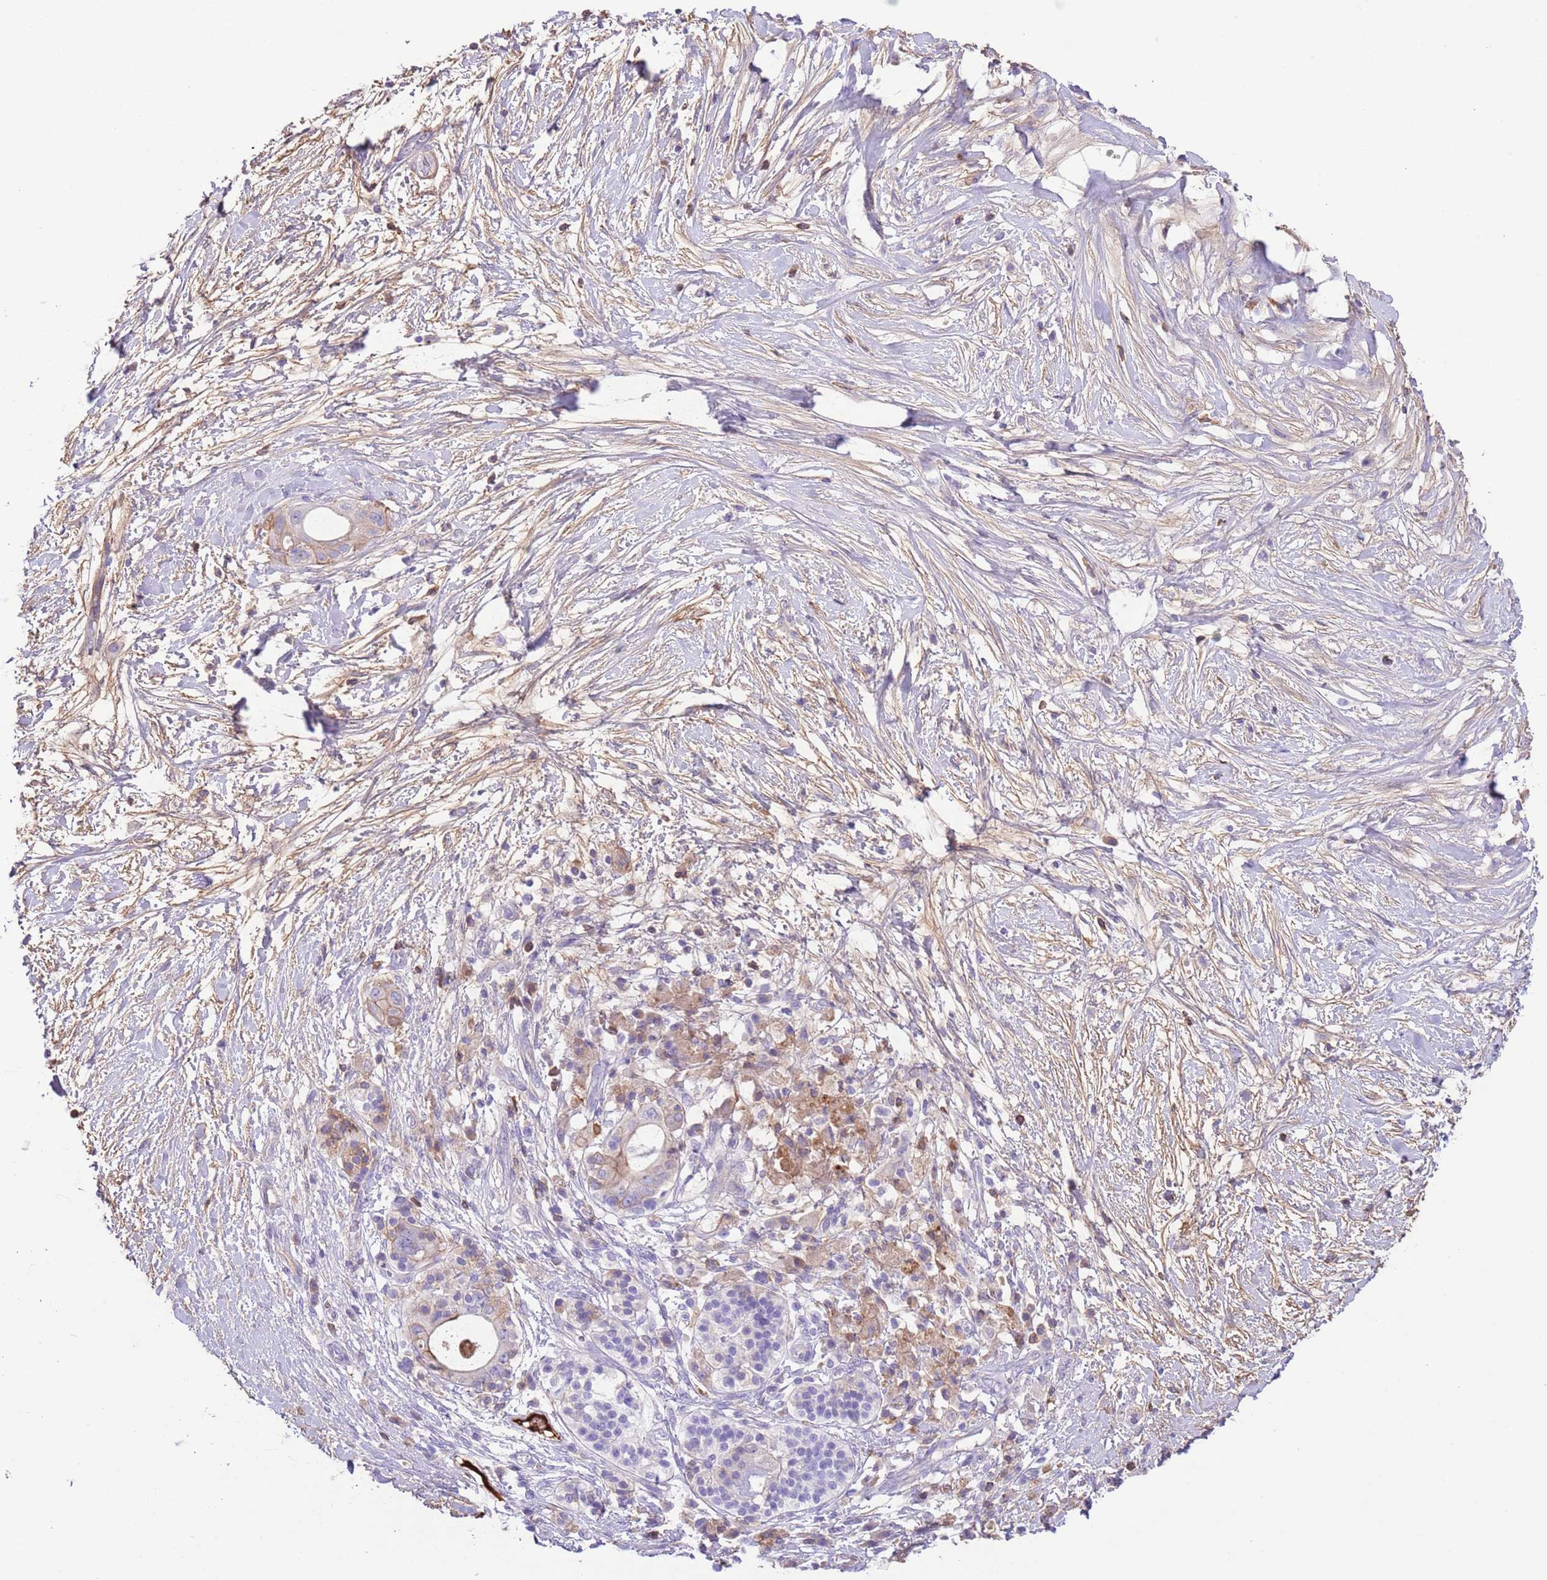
{"staining": {"intensity": "weak", "quantity": "<25%", "location": "cytoplasmic/membranous"}, "tissue": "pancreatic cancer", "cell_type": "Tumor cells", "image_type": "cancer", "snomed": [{"axis": "morphology", "description": "Adenocarcinoma, NOS"}, {"axis": "topography", "description": "Pancreas"}], "caption": "Pancreatic cancer (adenocarcinoma) was stained to show a protein in brown. There is no significant positivity in tumor cells. Nuclei are stained in blue.", "gene": "IGF1", "patient": {"sex": "male", "age": 68}}